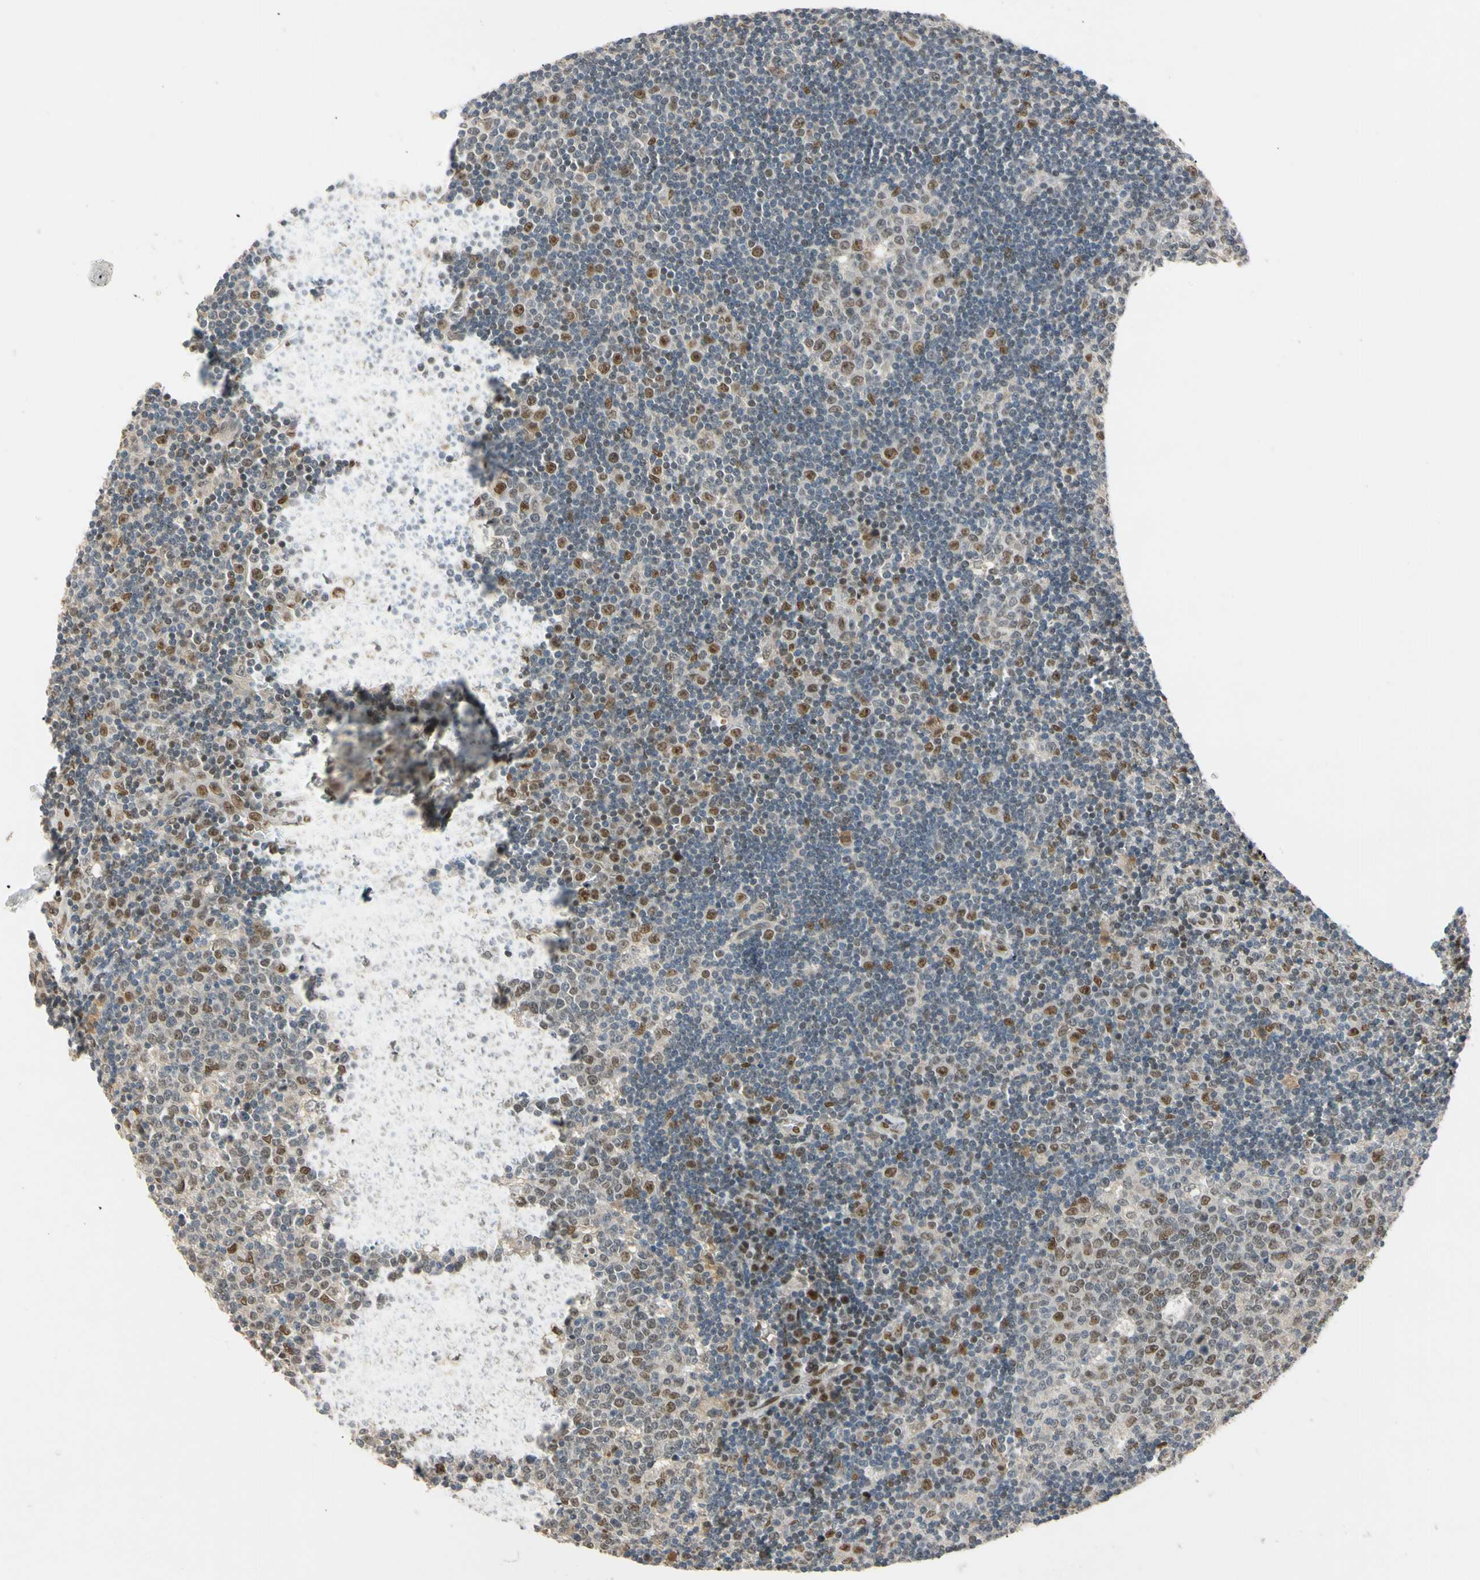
{"staining": {"intensity": "moderate", "quantity": "25%-75%", "location": "nuclear"}, "tissue": "lymph node", "cell_type": "Germinal center cells", "image_type": "normal", "snomed": [{"axis": "morphology", "description": "Normal tissue, NOS"}, {"axis": "topography", "description": "Lymph node"}, {"axis": "topography", "description": "Salivary gland"}], "caption": "Lymph node was stained to show a protein in brown. There is medium levels of moderate nuclear staining in about 25%-75% of germinal center cells. (IHC, brightfield microscopy, high magnification).", "gene": "RIOX2", "patient": {"sex": "male", "age": 8}}